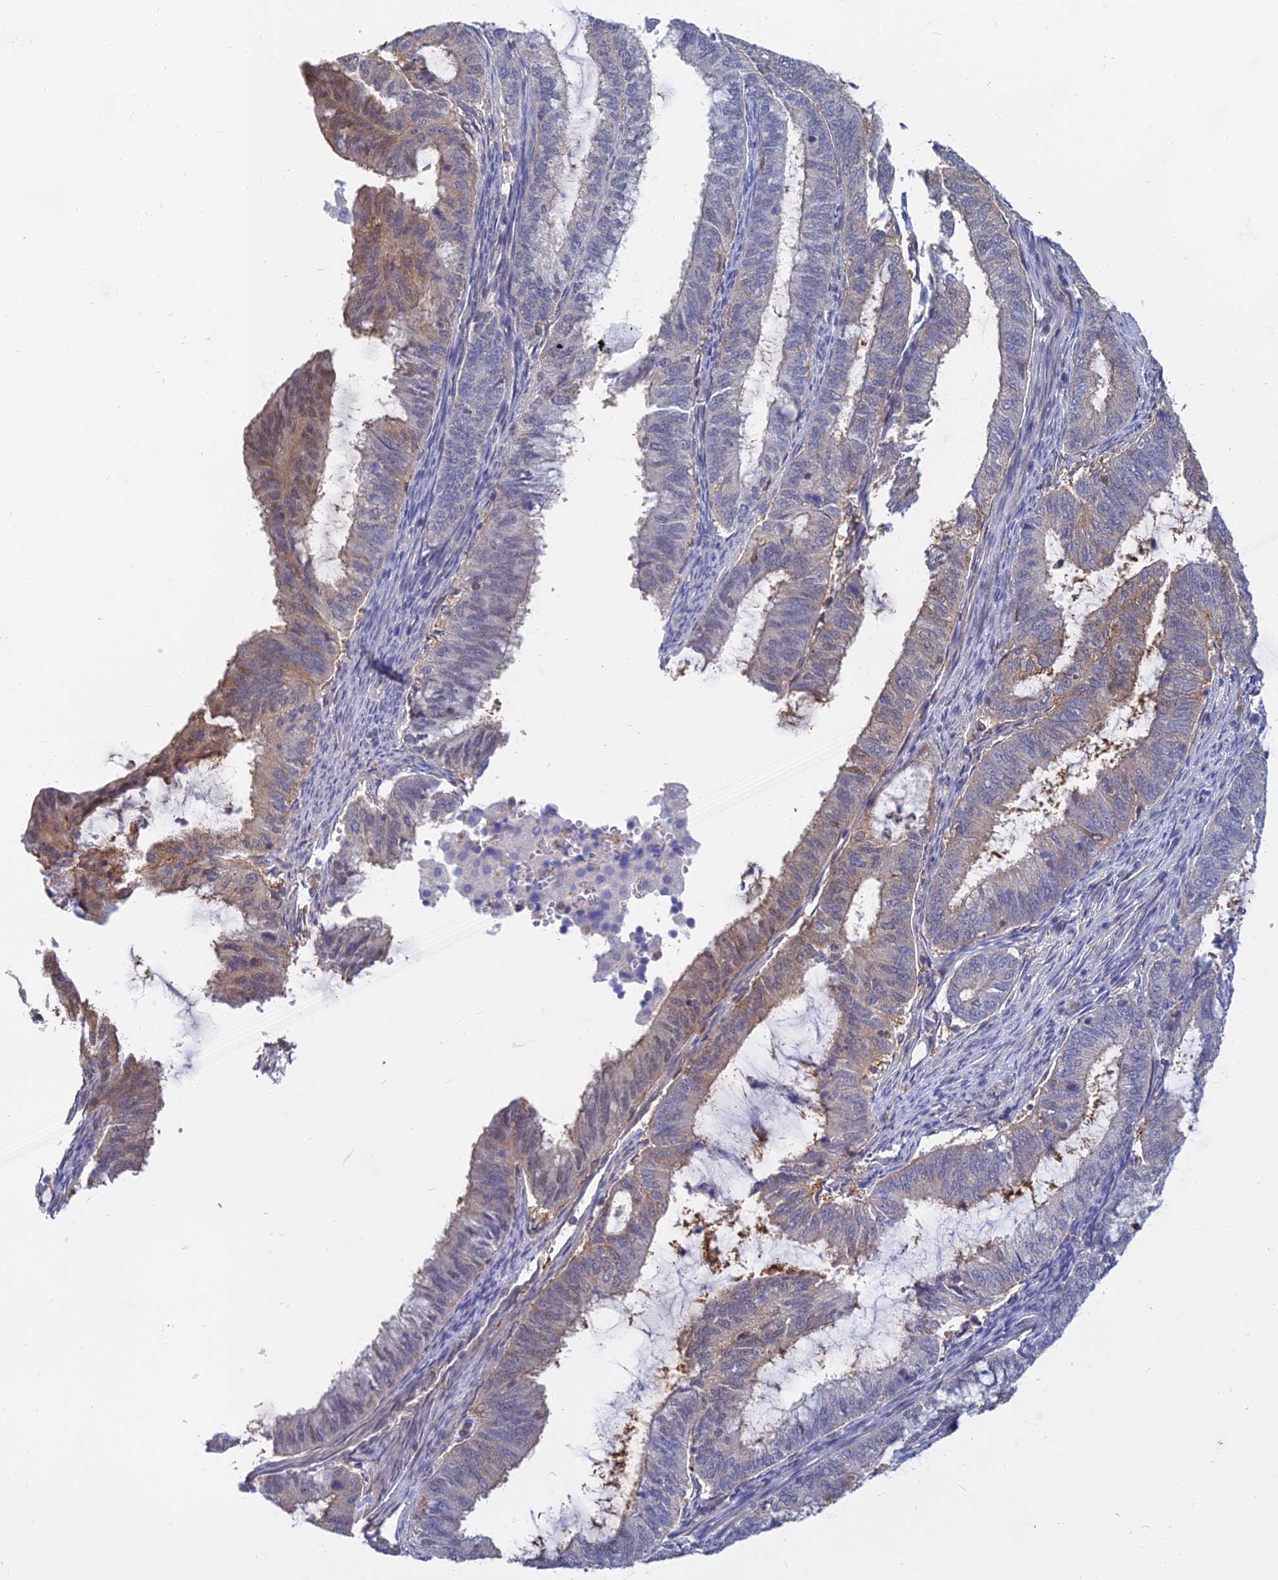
{"staining": {"intensity": "moderate", "quantity": "25%-75%", "location": "cytoplasmic/membranous"}, "tissue": "endometrial cancer", "cell_type": "Tumor cells", "image_type": "cancer", "snomed": [{"axis": "morphology", "description": "Adenocarcinoma, NOS"}, {"axis": "topography", "description": "Endometrium"}], "caption": "Immunohistochemistry image of human endometrial adenocarcinoma stained for a protein (brown), which demonstrates medium levels of moderate cytoplasmic/membranous expression in about 25%-75% of tumor cells.", "gene": "B3GALT4", "patient": {"sex": "female", "age": 51}}